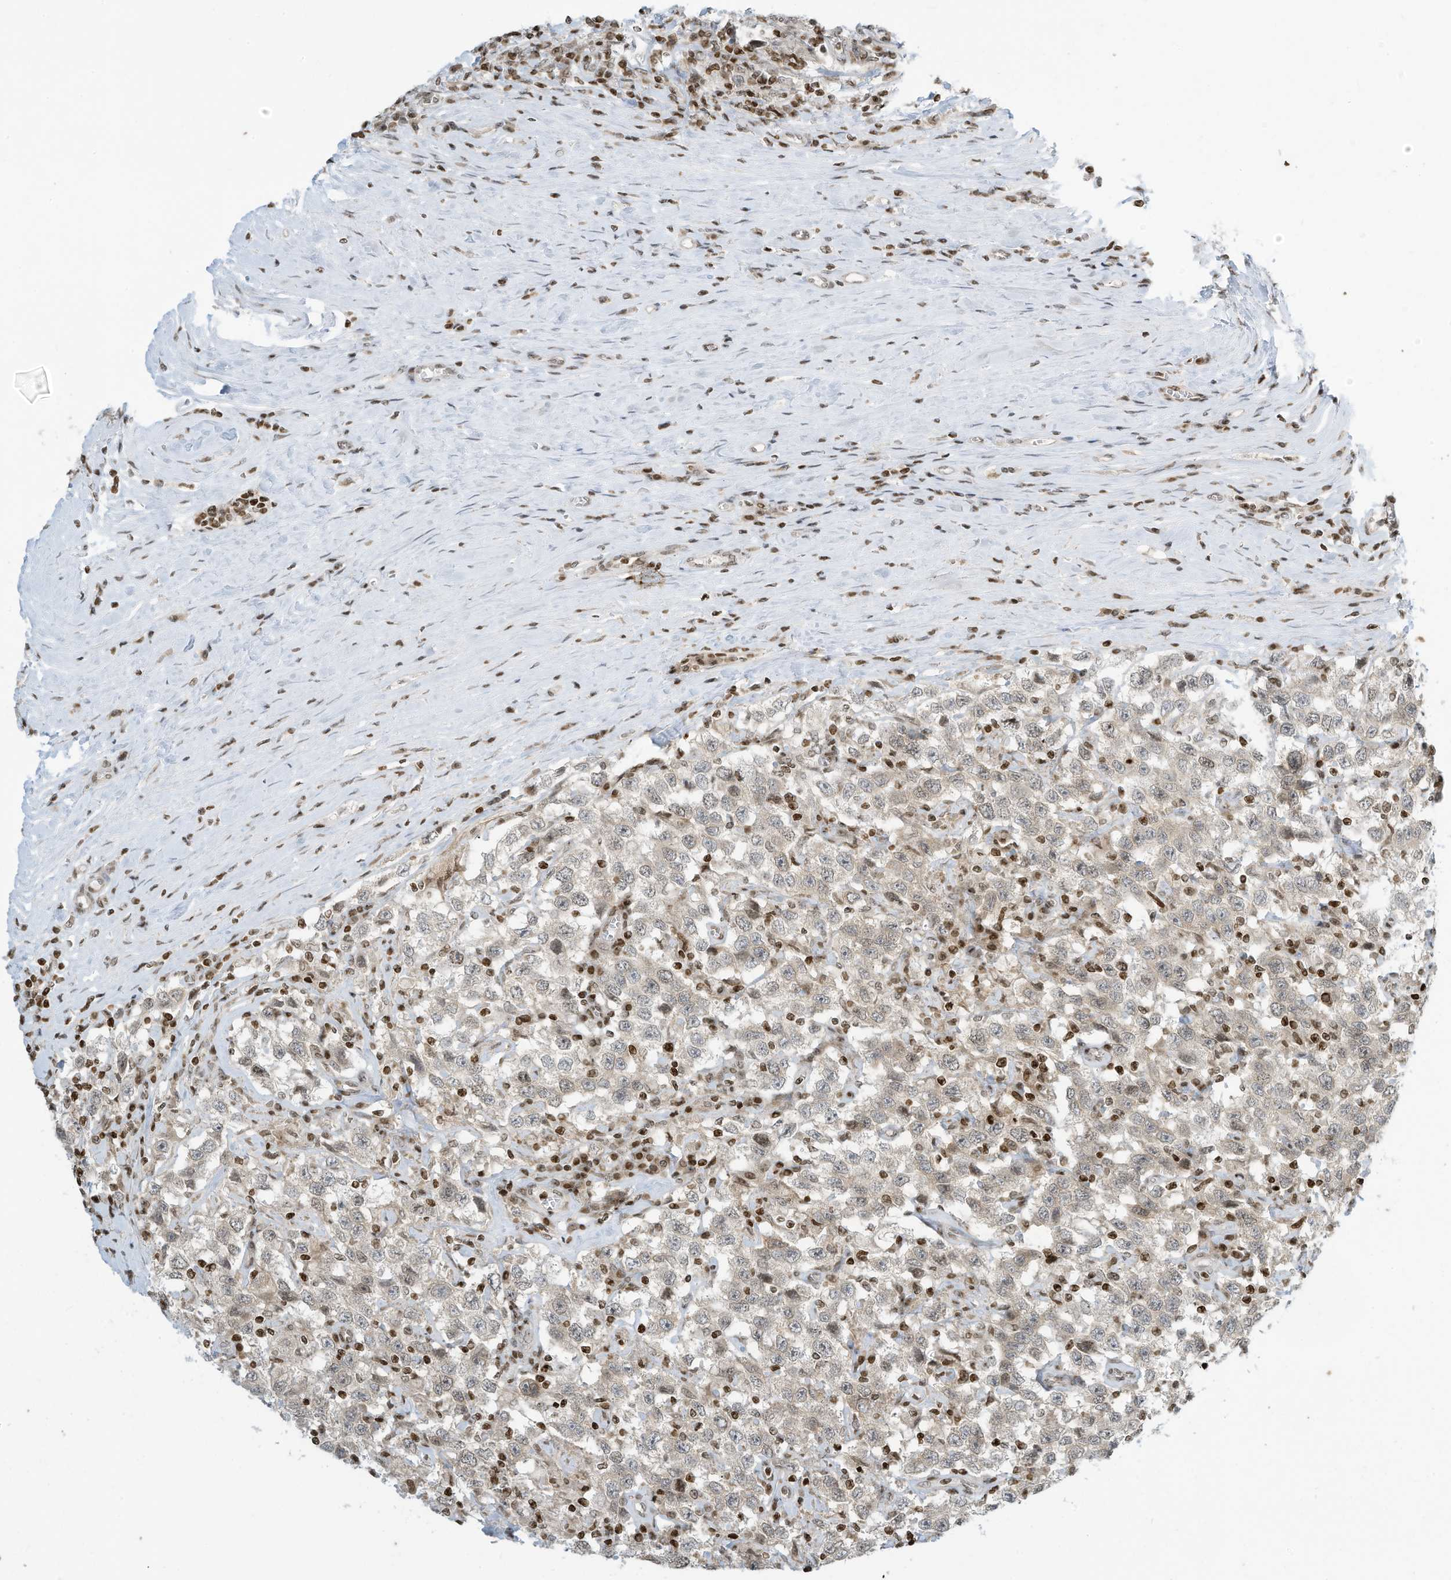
{"staining": {"intensity": "weak", "quantity": "<25%", "location": "cytoplasmic/membranous"}, "tissue": "testis cancer", "cell_type": "Tumor cells", "image_type": "cancer", "snomed": [{"axis": "morphology", "description": "Seminoma, NOS"}, {"axis": "topography", "description": "Testis"}], "caption": "Testis seminoma was stained to show a protein in brown. There is no significant expression in tumor cells.", "gene": "ADI1", "patient": {"sex": "male", "age": 41}}